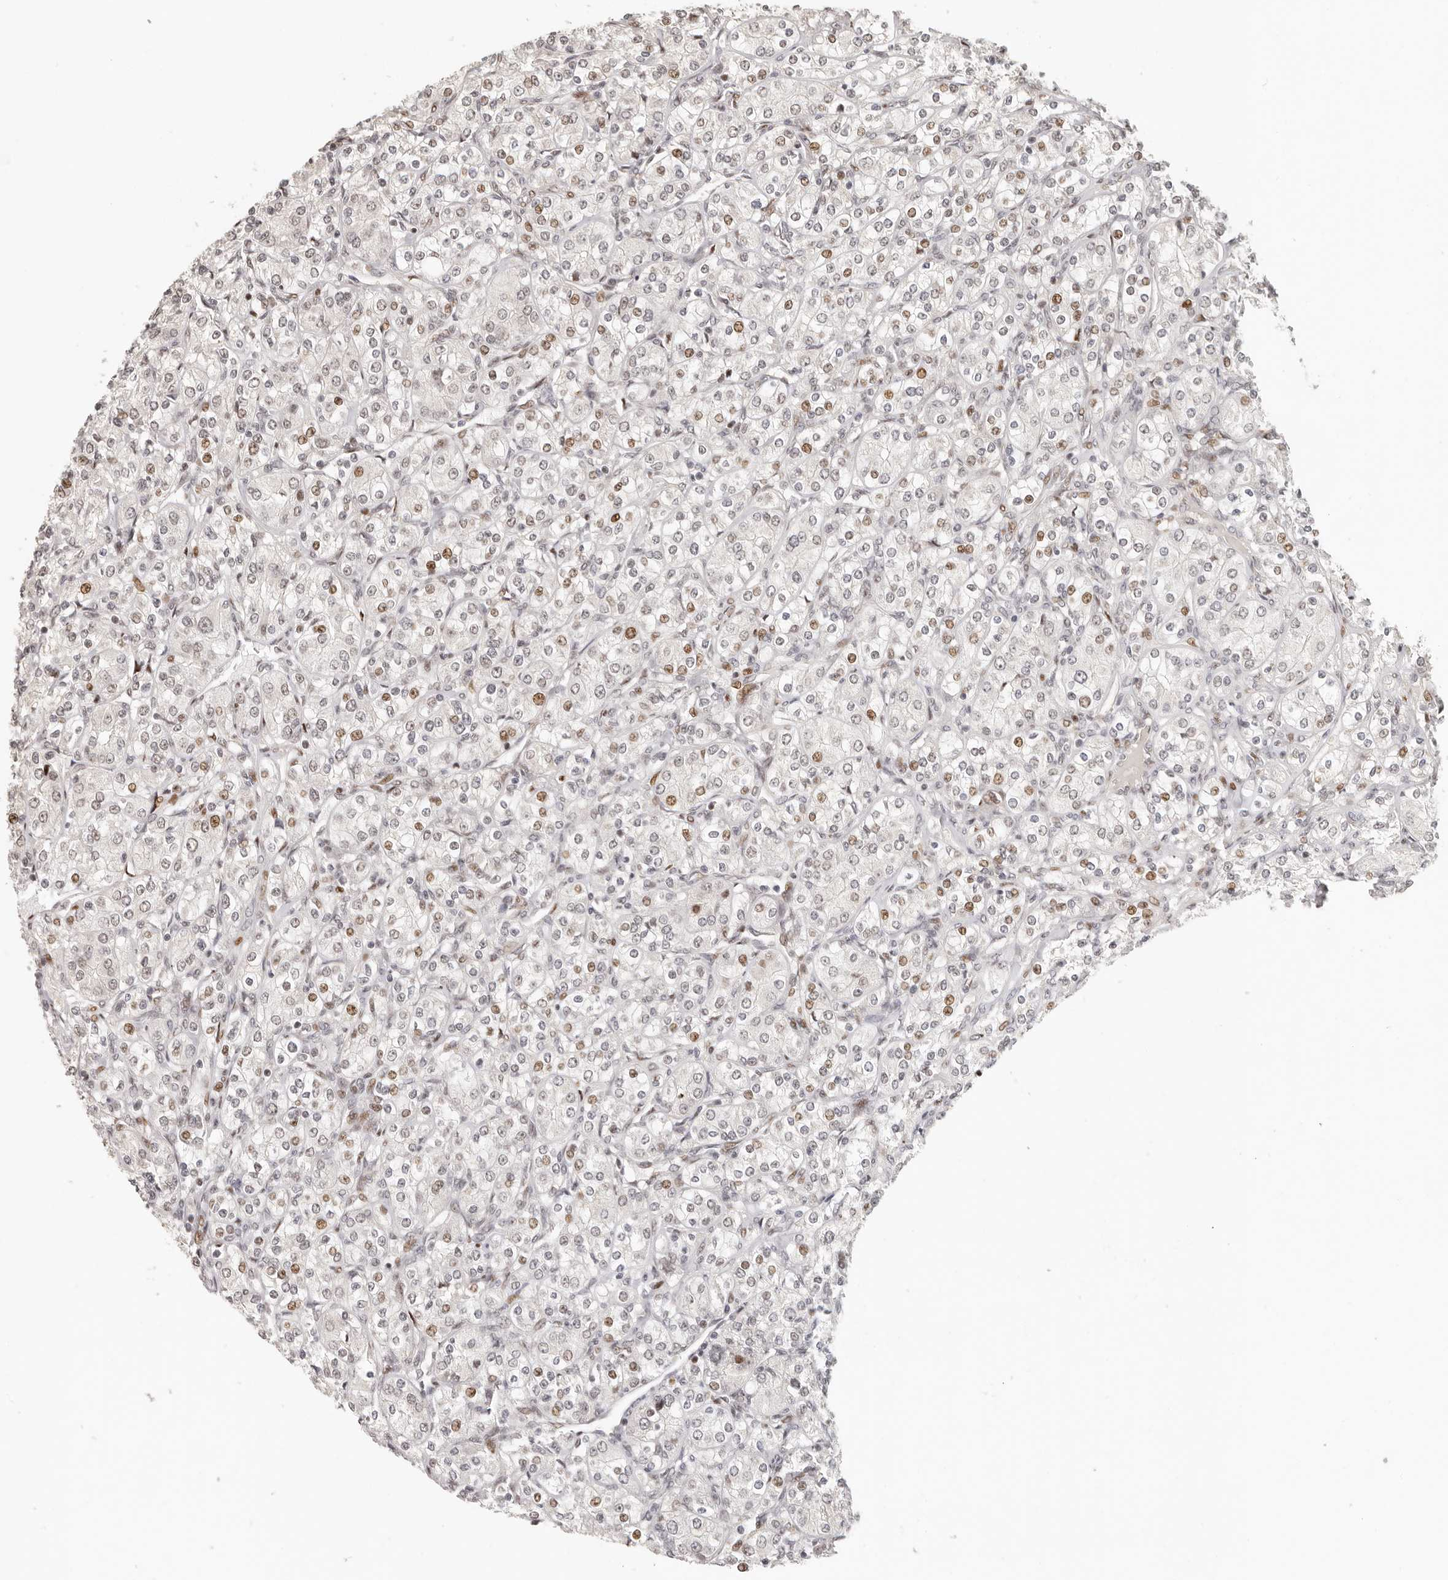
{"staining": {"intensity": "moderate", "quantity": "25%-75%", "location": "nuclear"}, "tissue": "renal cancer", "cell_type": "Tumor cells", "image_type": "cancer", "snomed": [{"axis": "morphology", "description": "Adenocarcinoma, NOS"}, {"axis": "topography", "description": "Kidney"}], "caption": "Immunohistochemistry (IHC) histopathology image of renal cancer (adenocarcinoma) stained for a protein (brown), which displays medium levels of moderate nuclear positivity in approximately 25%-75% of tumor cells.", "gene": "GPBP1L1", "patient": {"sex": "male", "age": 77}}